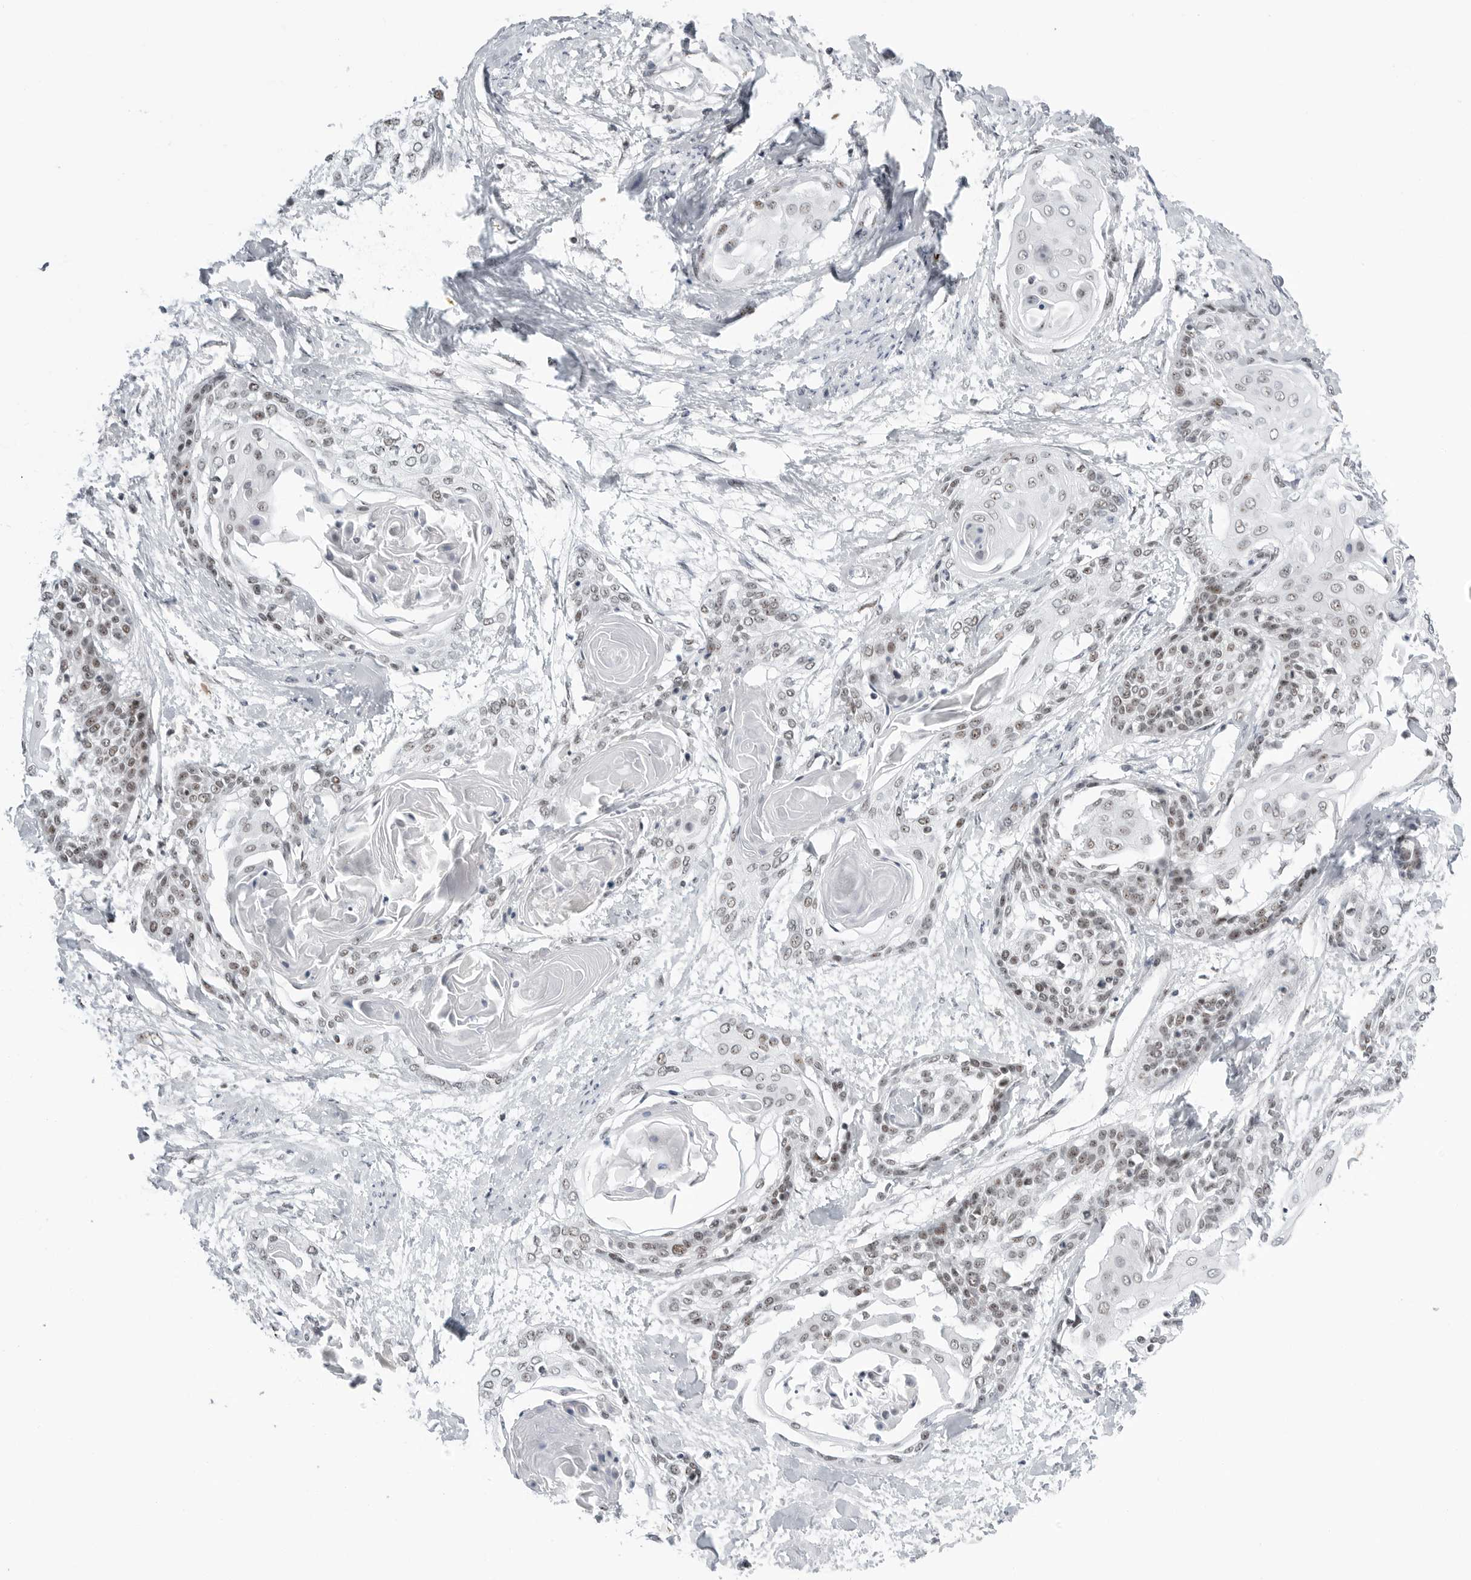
{"staining": {"intensity": "weak", "quantity": "25%-75%", "location": "nuclear"}, "tissue": "cervical cancer", "cell_type": "Tumor cells", "image_type": "cancer", "snomed": [{"axis": "morphology", "description": "Squamous cell carcinoma, NOS"}, {"axis": "topography", "description": "Cervix"}], "caption": "Protein analysis of cervical squamous cell carcinoma tissue reveals weak nuclear positivity in about 25%-75% of tumor cells.", "gene": "WRAP53", "patient": {"sex": "female", "age": 57}}